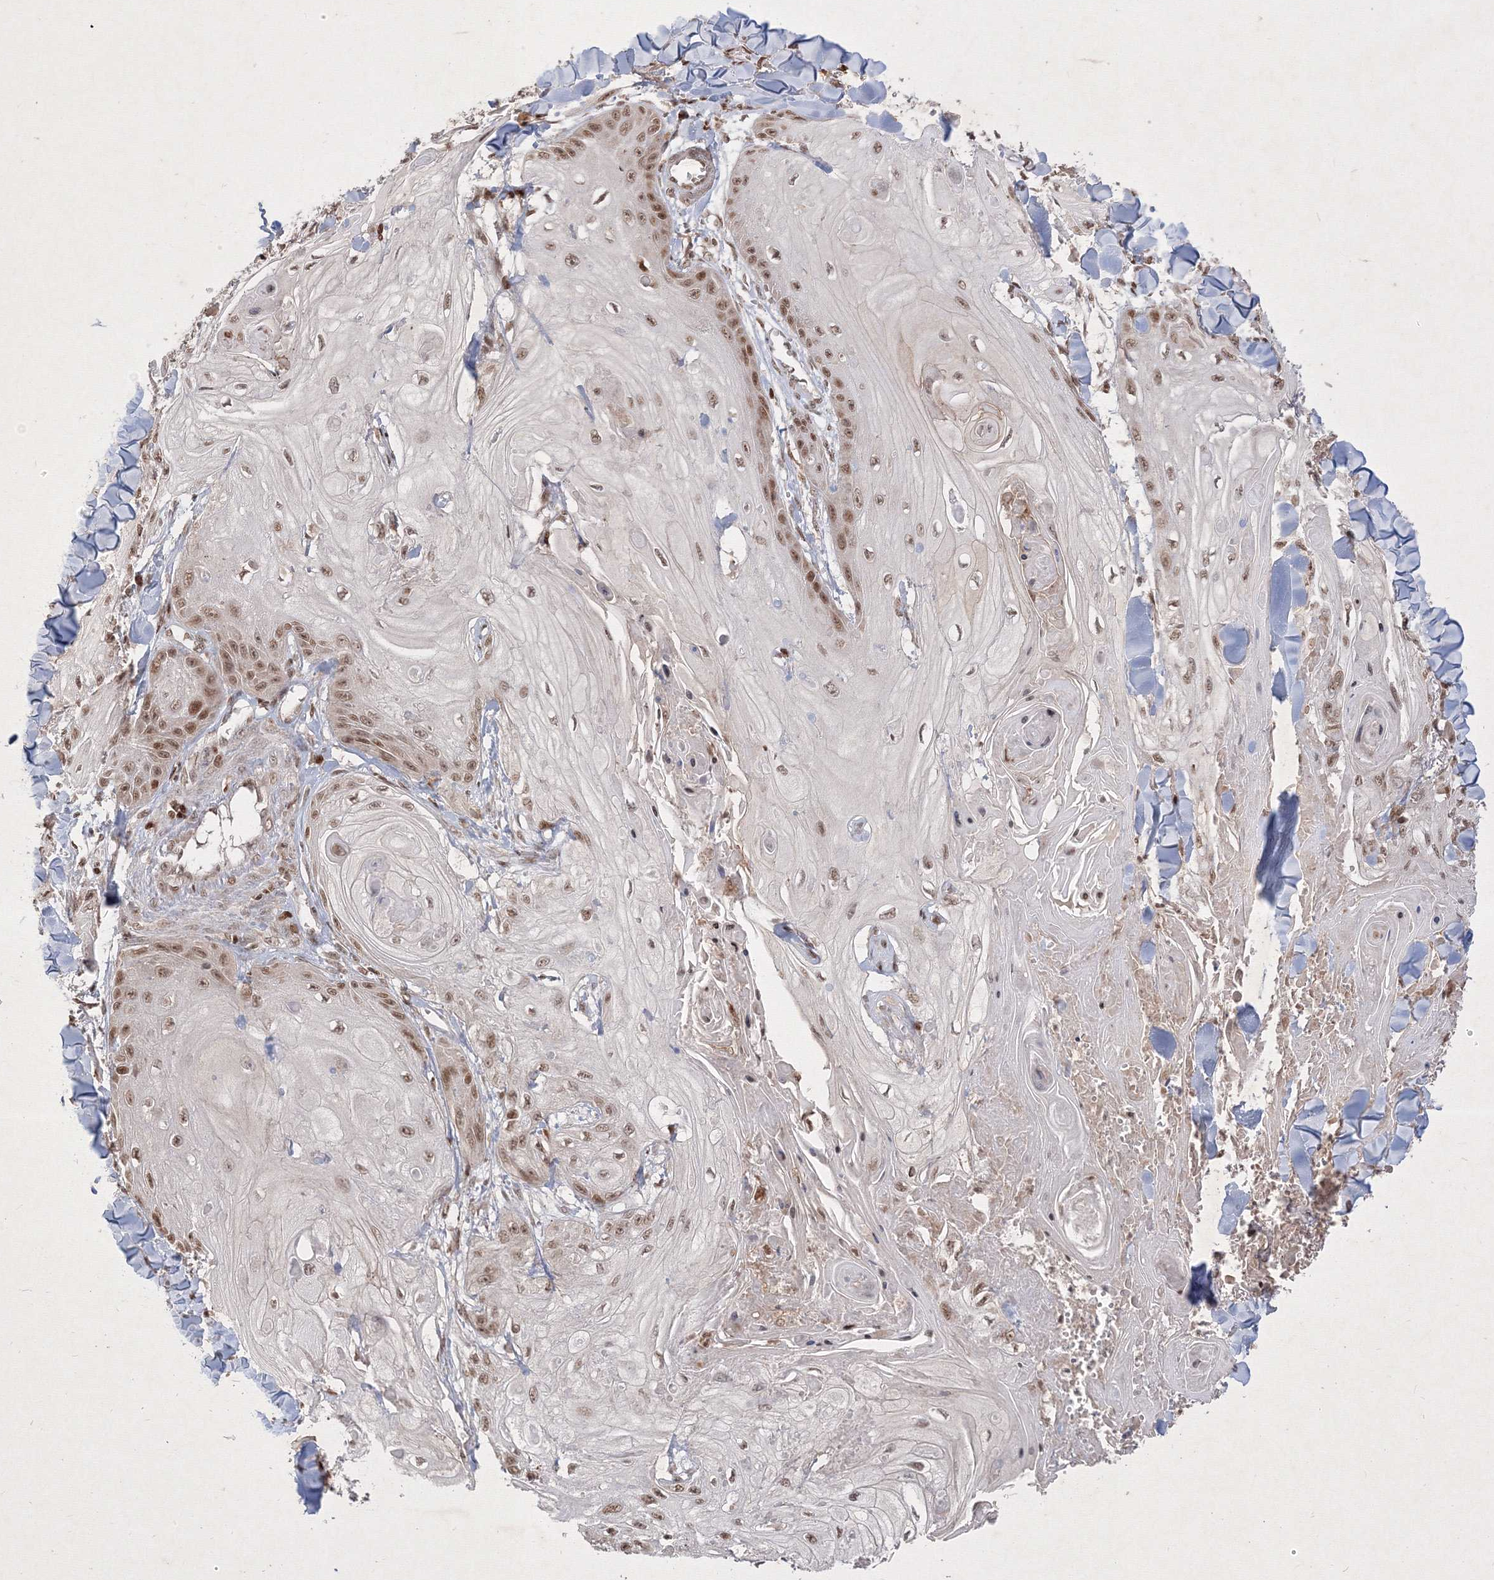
{"staining": {"intensity": "moderate", "quantity": ">75%", "location": "nuclear"}, "tissue": "skin cancer", "cell_type": "Tumor cells", "image_type": "cancer", "snomed": [{"axis": "morphology", "description": "Squamous cell carcinoma, NOS"}, {"axis": "topography", "description": "Skin"}], "caption": "A medium amount of moderate nuclear expression is seen in approximately >75% of tumor cells in skin squamous cell carcinoma tissue. Ihc stains the protein of interest in brown and the nuclei are stained blue.", "gene": "TAB1", "patient": {"sex": "male", "age": 74}}